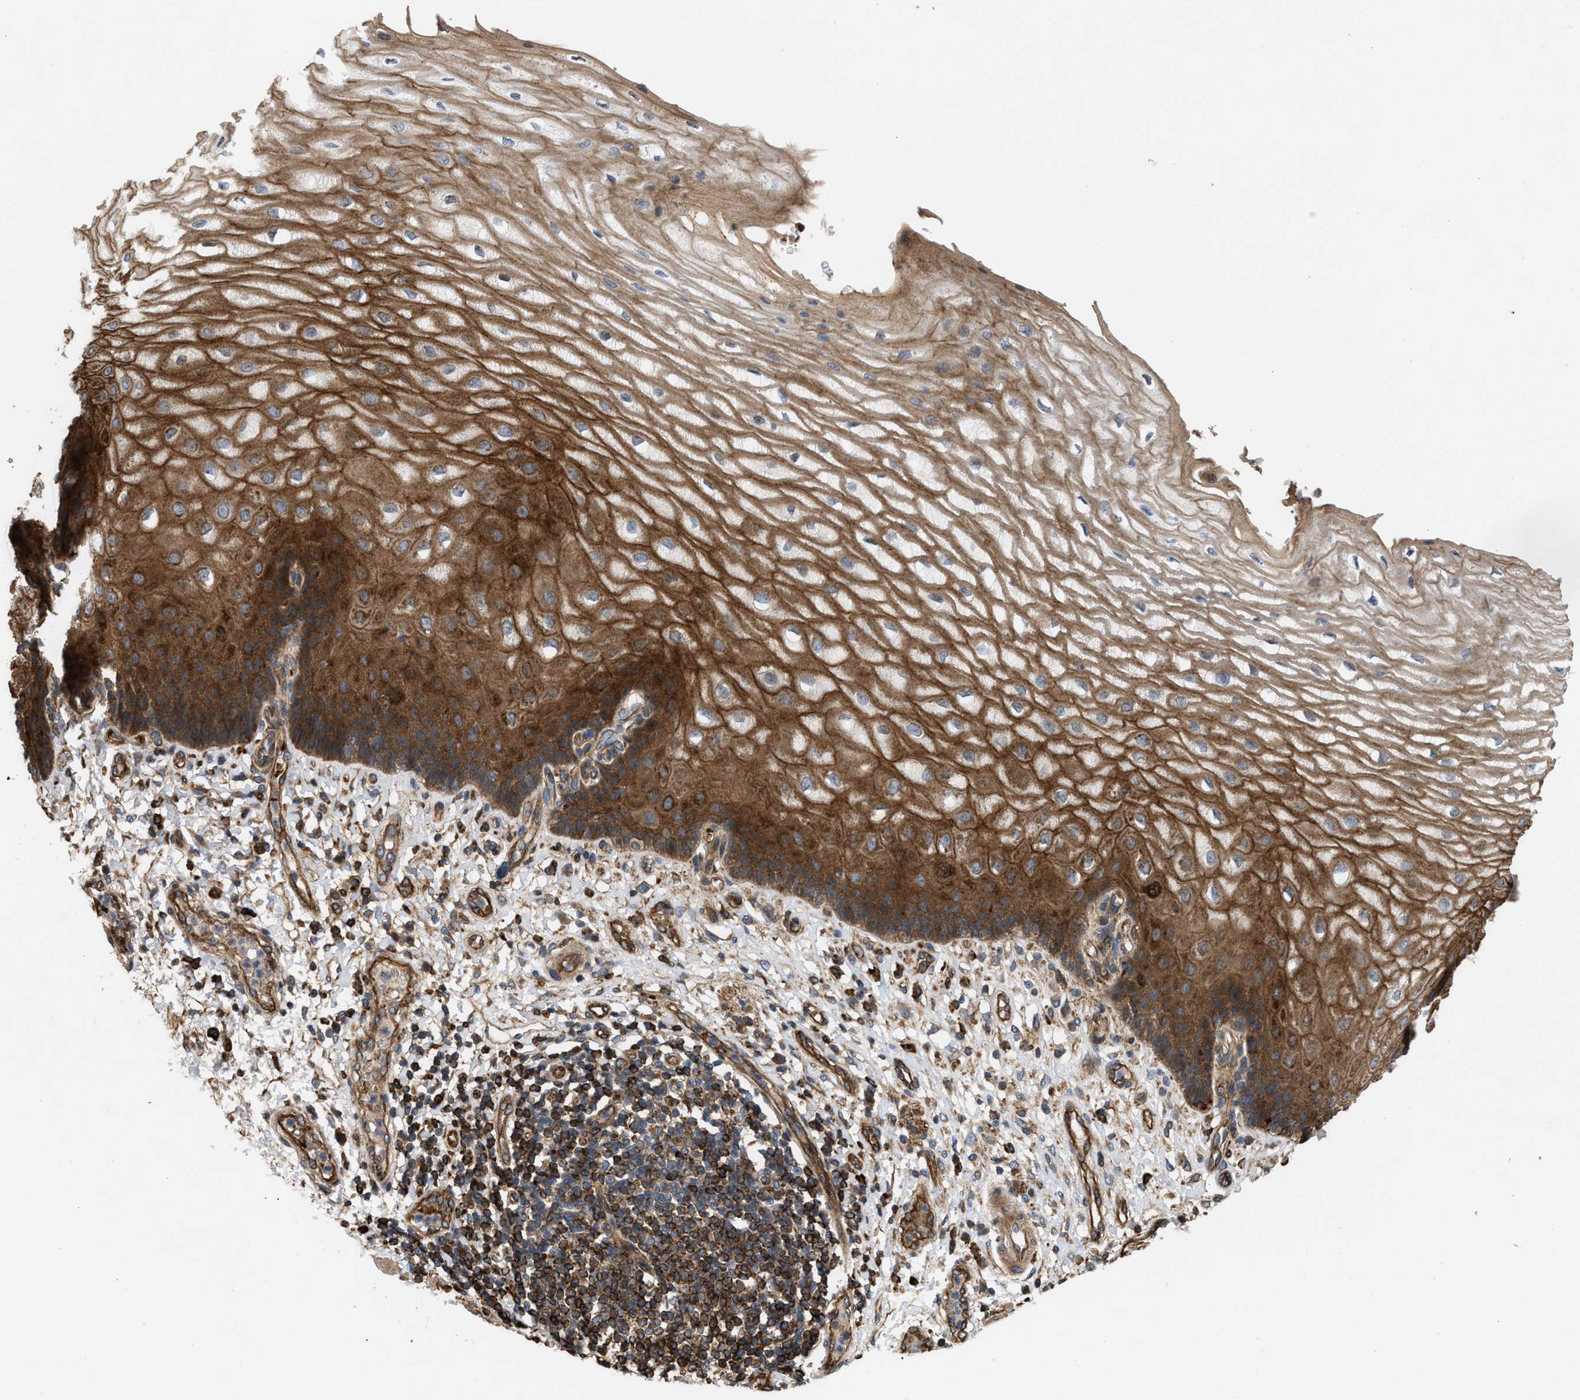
{"staining": {"intensity": "strong", "quantity": ">75%", "location": "cytoplasmic/membranous"}, "tissue": "esophagus", "cell_type": "Squamous epithelial cells", "image_type": "normal", "snomed": [{"axis": "morphology", "description": "Normal tissue, NOS"}, {"axis": "topography", "description": "Esophagus"}], "caption": "An immunohistochemistry photomicrograph of normal tissue is shown. Protein staining in brown shows strong cytoplasmic/membranous positivity in esophagus within squamous epithelial cells.", "gene": "GCC1", "patient": {"sex": "male", "age": 54}}